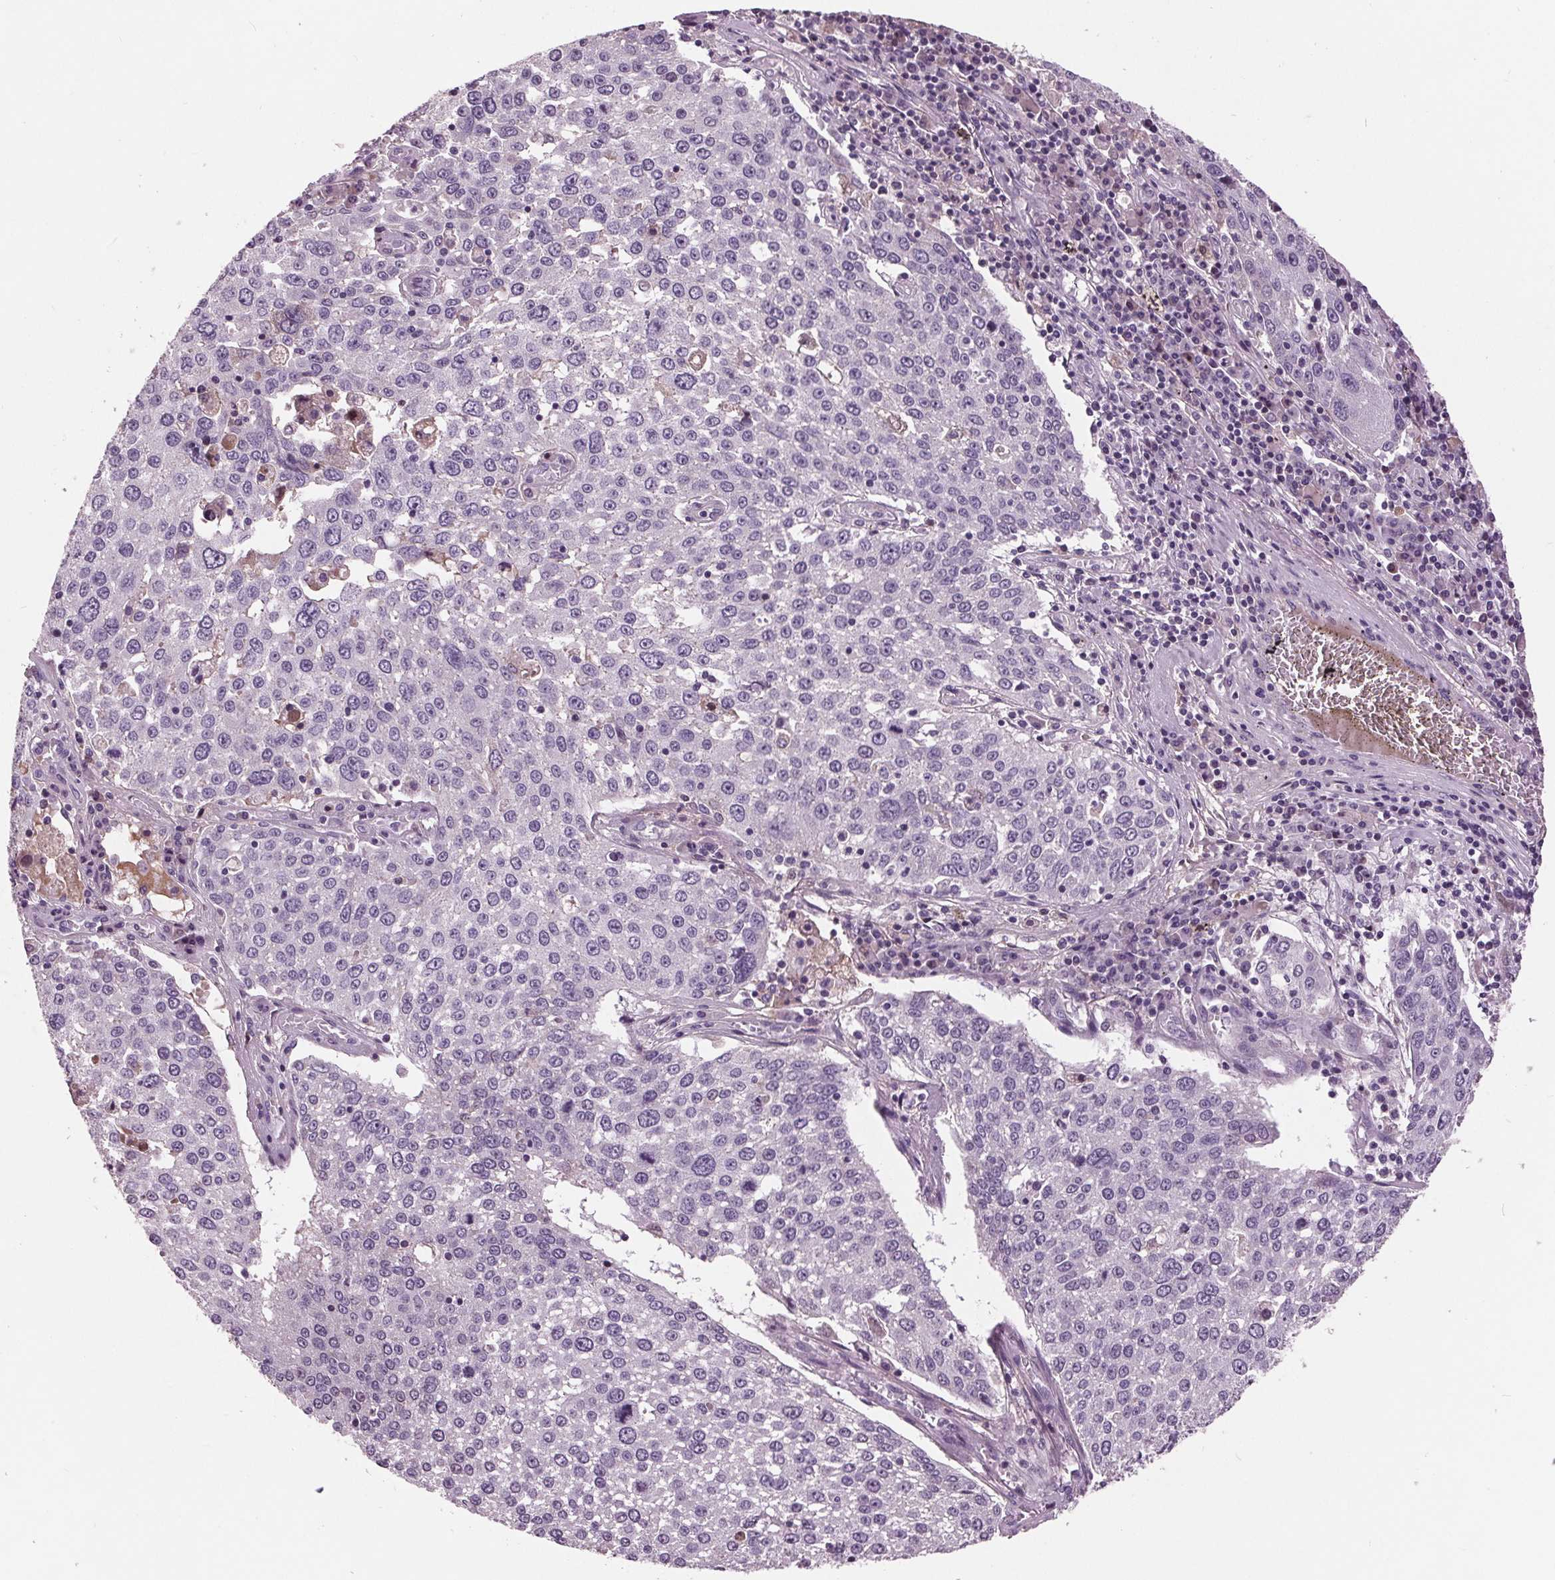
{"staining": {"intensity": "negative", "quantity": "none", "location": "none"}, "tissue": "lung cancer", "cell_type": "Tumor cells", "image_type": "cancer", "snomed": [{"axis": "morphology", "description": "Squamous cell carcinoma, NOS"}, {"axis": "topography", "description": "Lung"}], "caption": "Tumor cells are negative for brown protein staining in squamous cell carcinoma (lung).", "gene": "C6", "patient": {"sex": "male", "age": 65}}